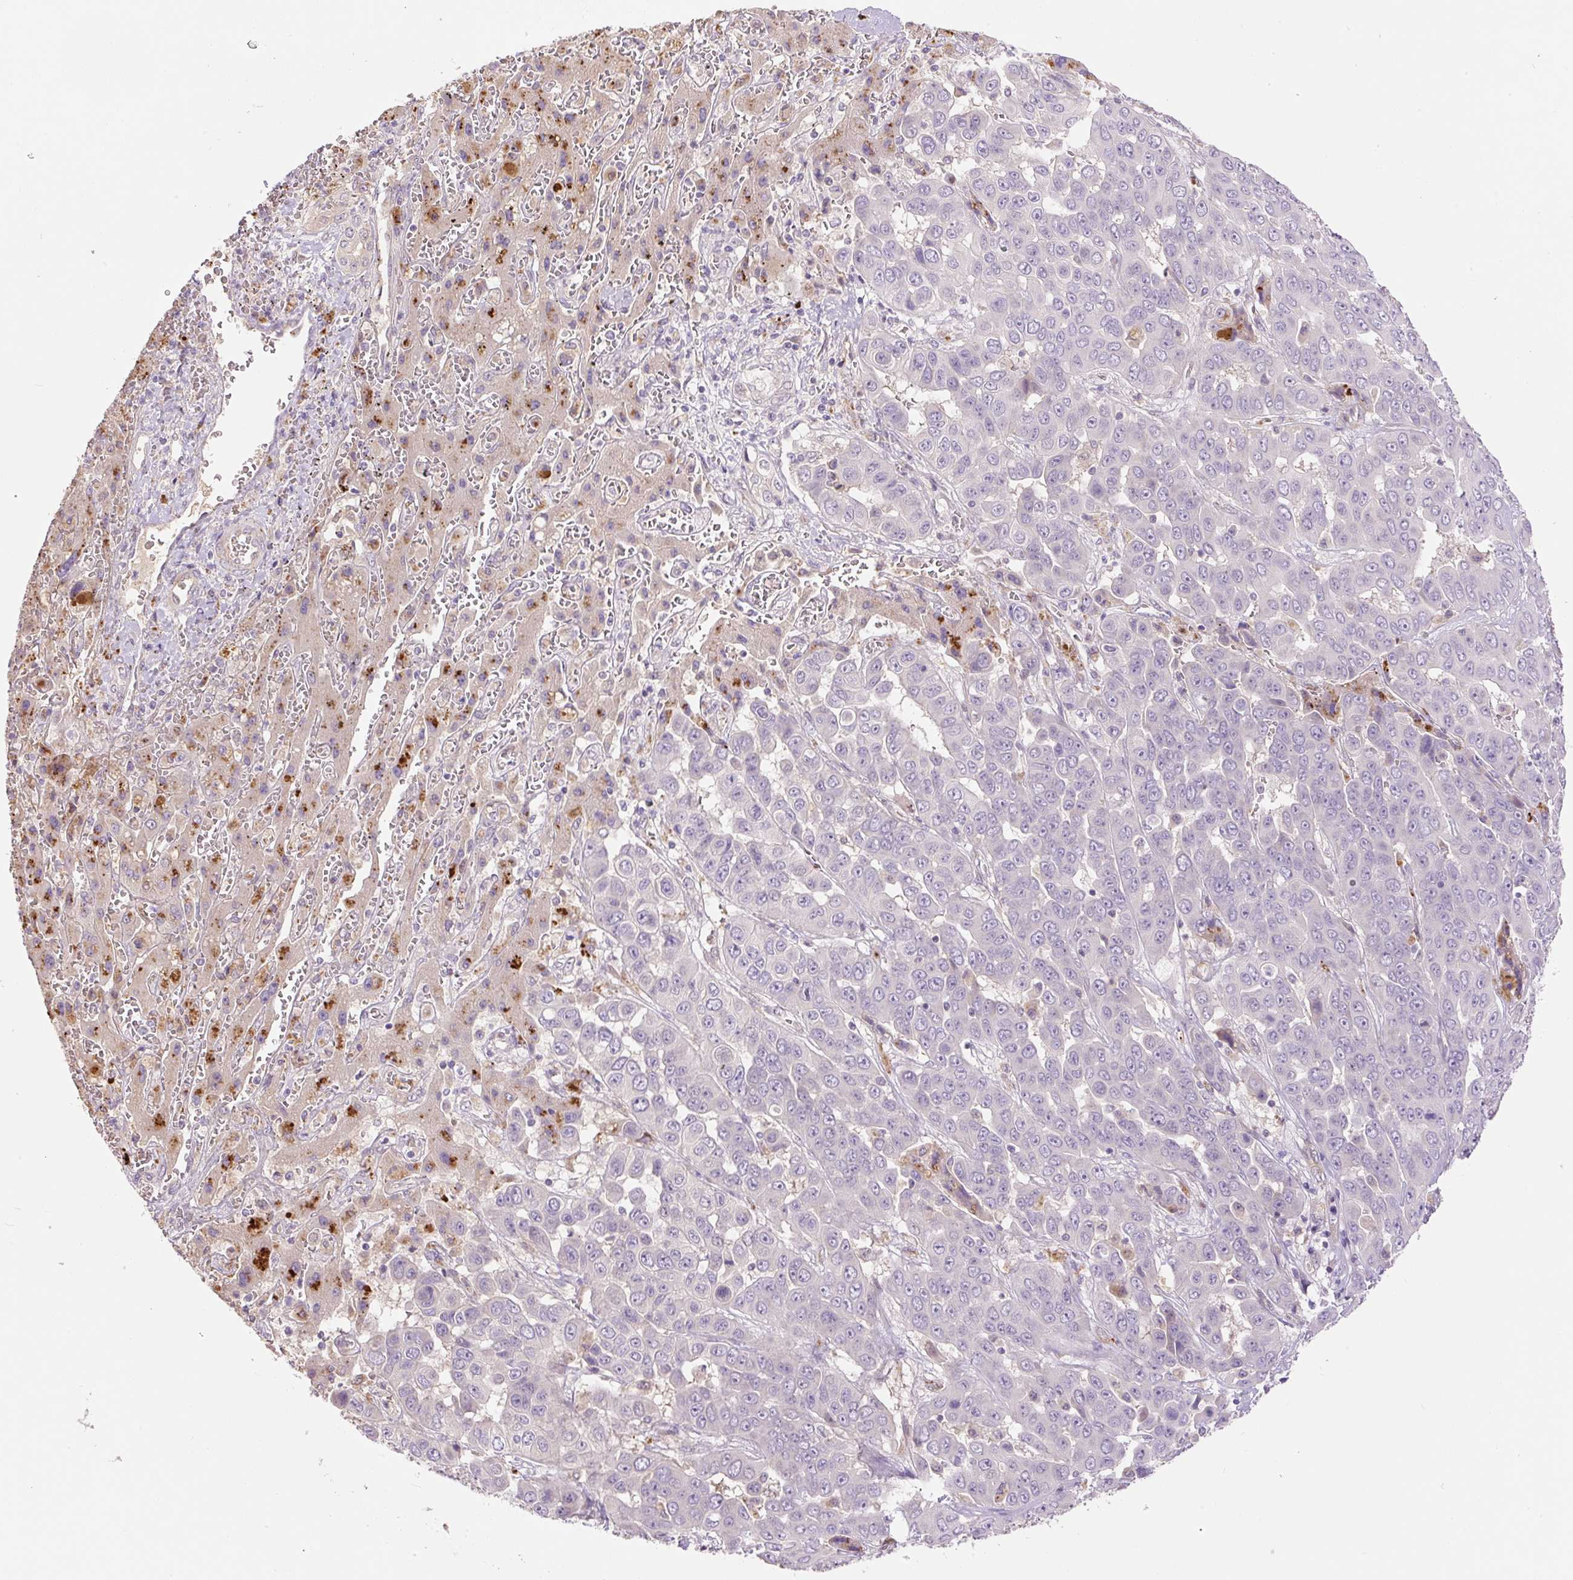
{"staining": {"intensity": "negative", "quantity": "none", "location": "none"}, "tissue": "liver cancer", "cell_type": "Tumor cells", "image_type": "cancer", "snomed": [{"axis": "morphology", "description": "Cholangiocarcinoma"}, {"axis": "topography", "description": "Liver"}], "caption": "Immunohistochemistry (IHC) of liver cholangiocarcinoma displays no expression in tumor cells.", "gene": "HABP4", "patient": {"sex": "female", "age": 52}}